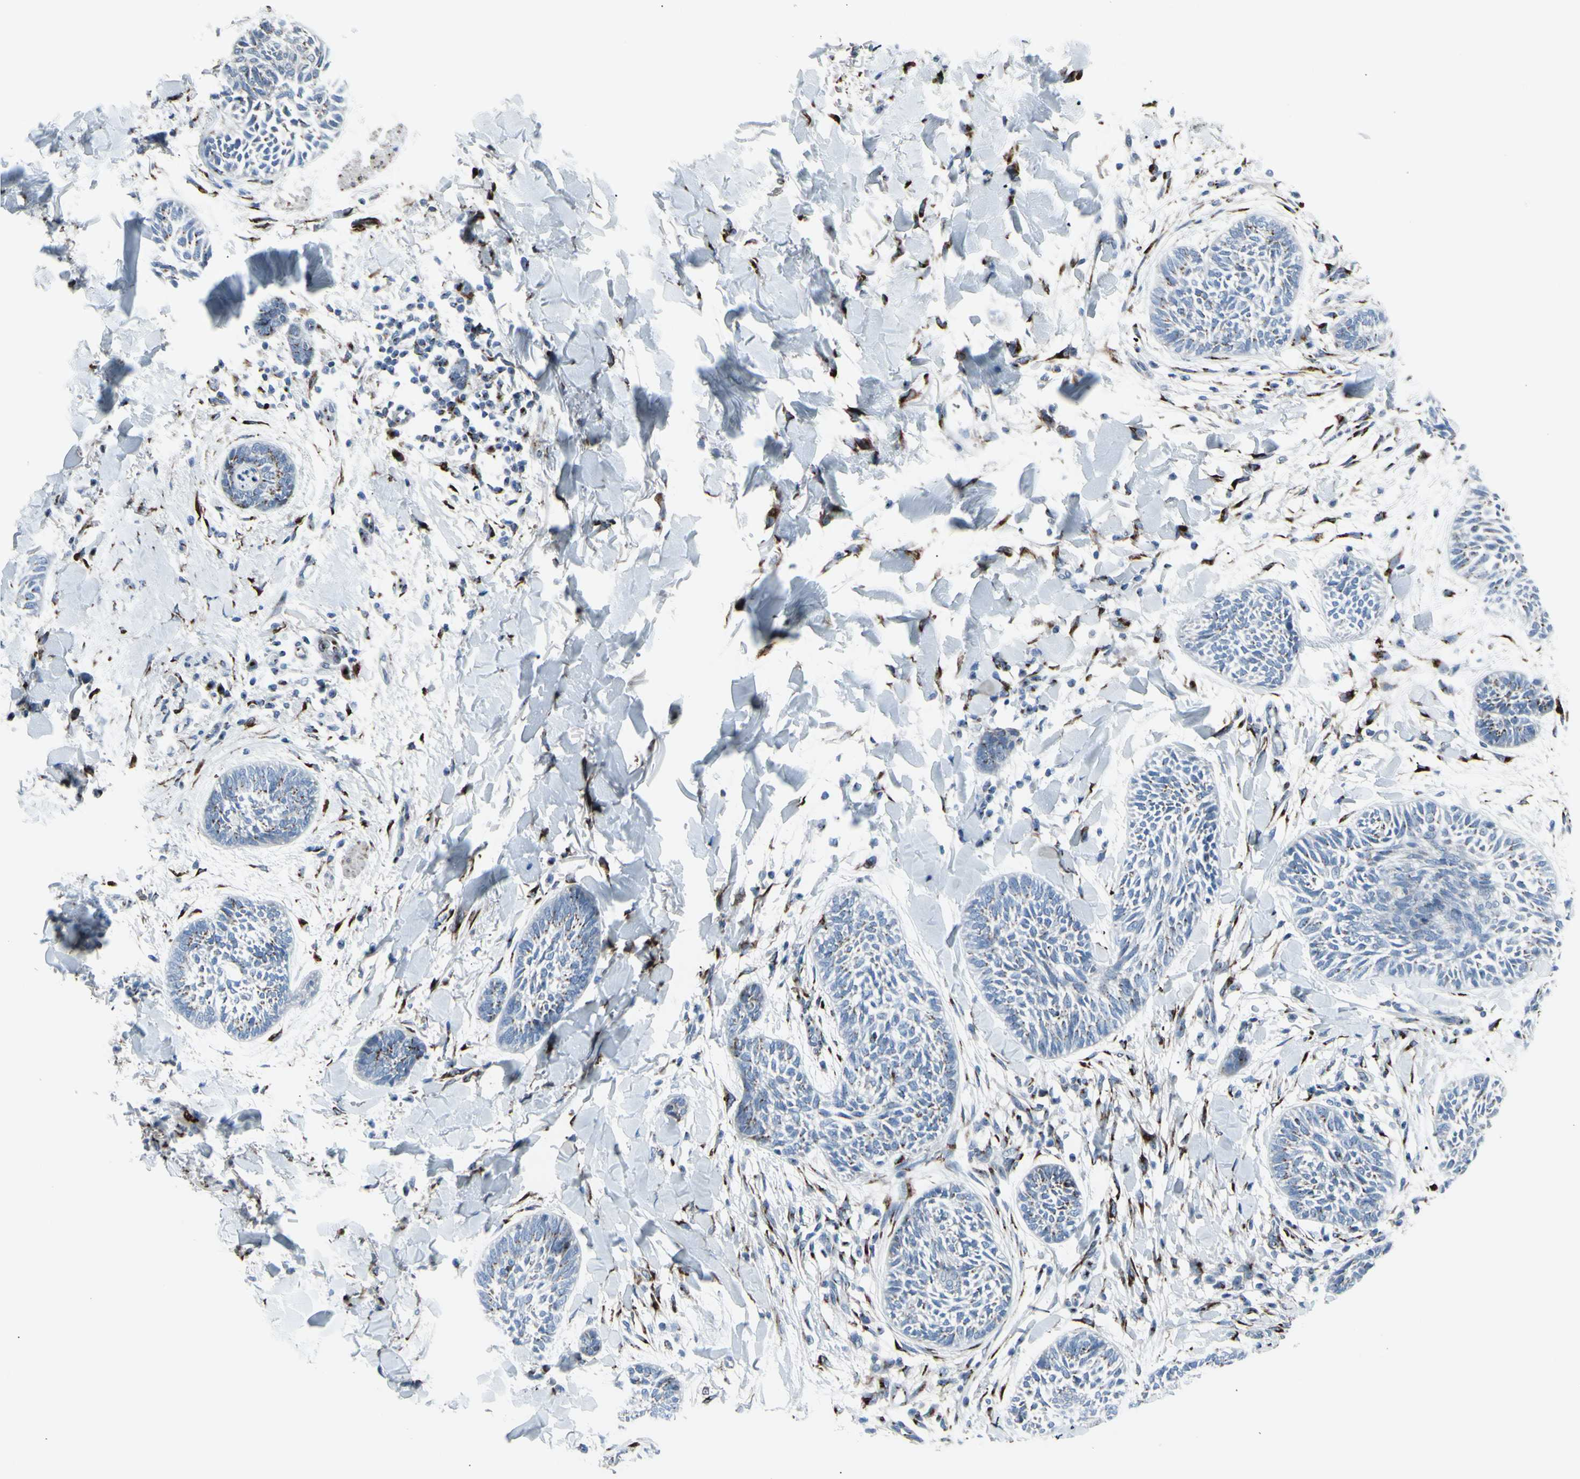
{"staining": {"intensity": "moderate", "quantity": "<25%", "location": "cytoplasmic/membranous"}, "tissue": "skin cancer", "cell_type": "Tumor cells", "image_type": "cancer", "snomed": [{"axis": "morphology", "description": "Papilloma, NOS"}, {"axis": "morphology", "description": "Basal cell carcinoma"}, {"axis": "topography", "description": "Skin"}], "caption": "IHC photomicrograph of neoplastic tissue: human skin cancer stained using immunohistochemistry demonstrates low levels of moderate protein expression localized specifically in the cytoplasmic/membranous of tumor cells, appearing as a cytoplasmic/membranous brown color.", "gene": "GLG1", "patient": {"sex": "male", "age": 87}}